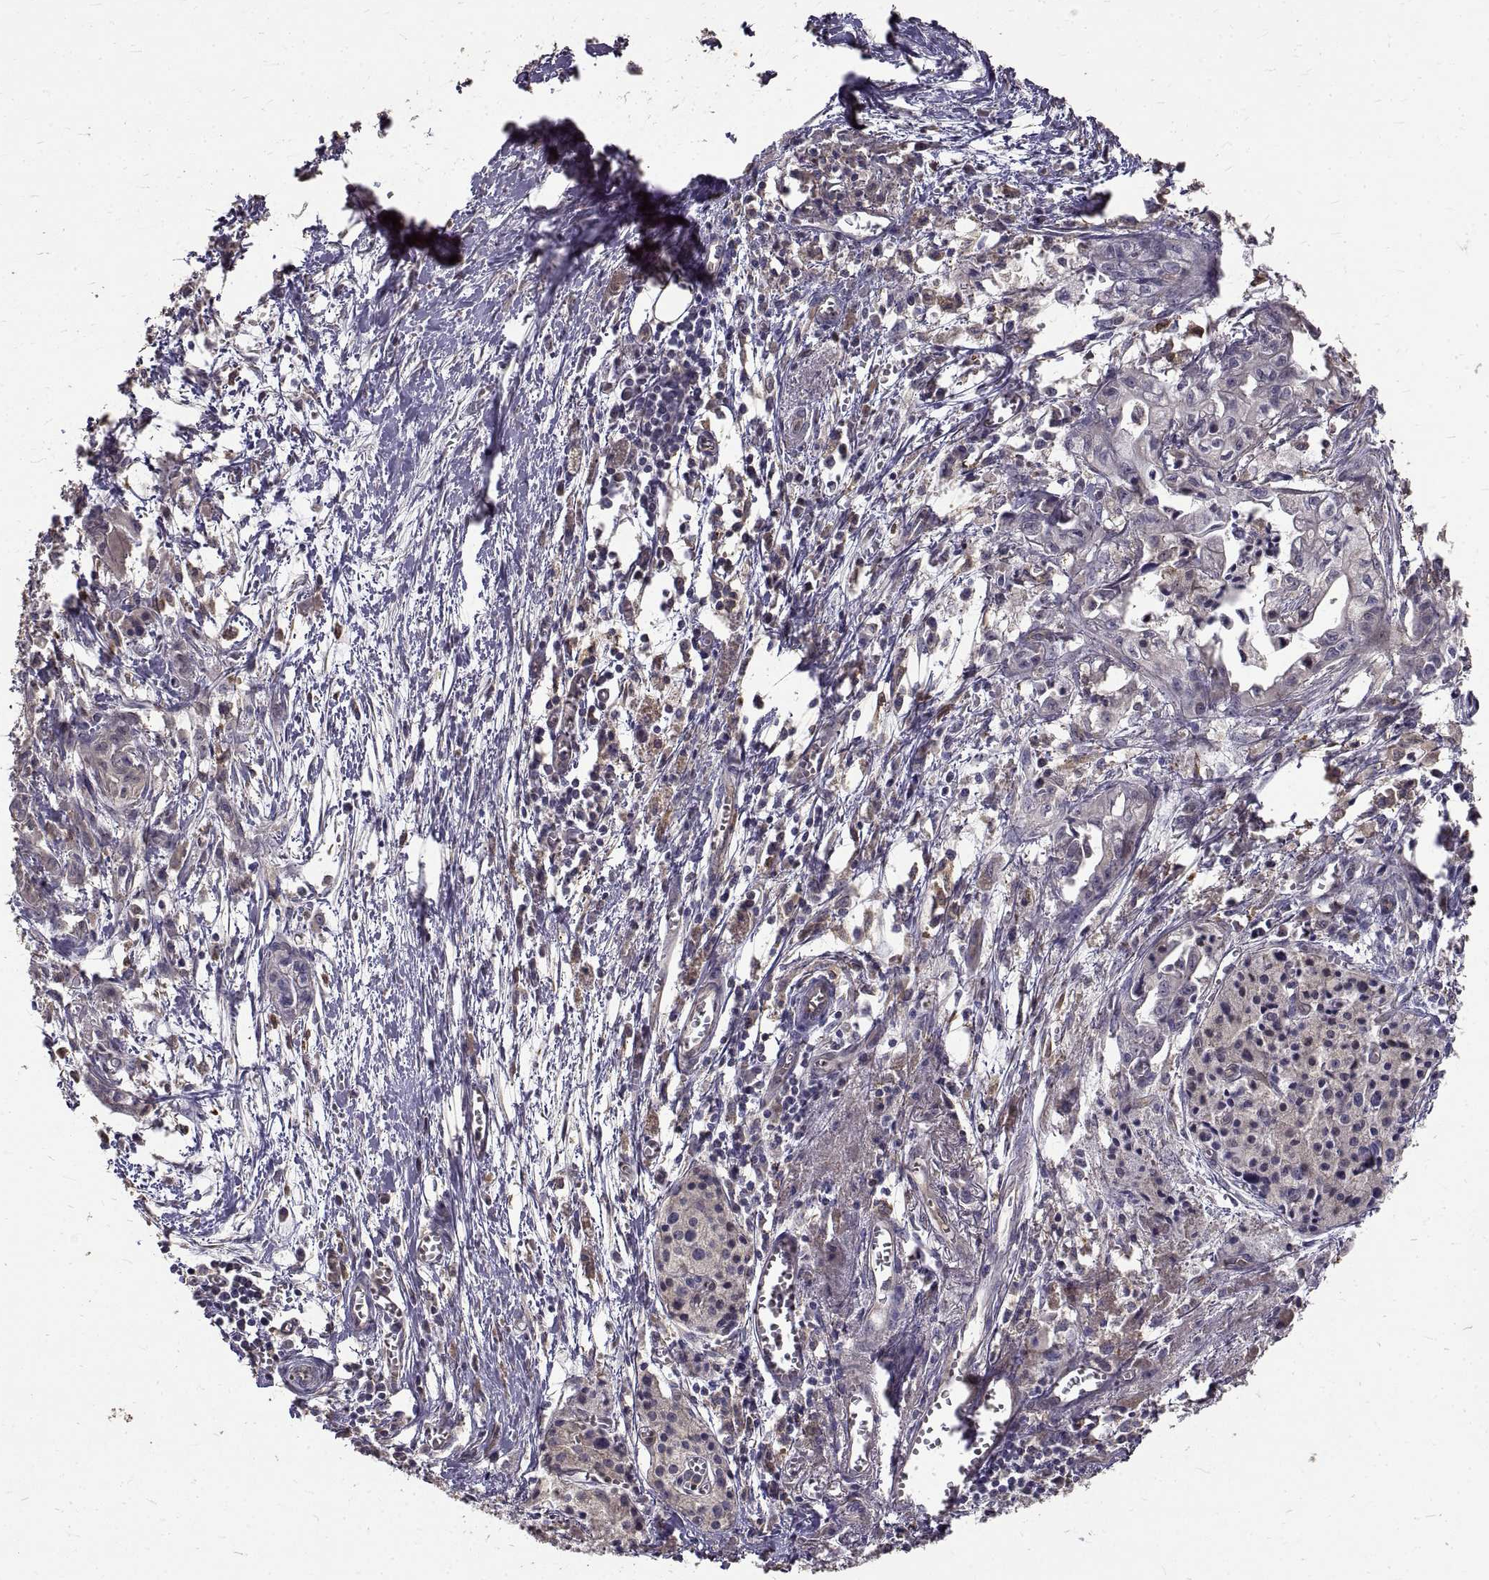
{"staining": {"intensity": "negative", "quantity": "none", "location": "none"}, "tissue": "pancreatic cancer", "cell_type": "Tumor cells", "image_type": "cancer", "snomed": [{"axis": "morphology", "description": "Adenocarcinoma, NOS"}, {"axis": "topography", "description": "Pancreas"}], "caption": "A photomicrograph of pancreatic adenocarcinoma stained for a protein displays no brown staining in tumor cells.", "gene": "PEA15", "patient": {"sex": "female", "age": 61}}